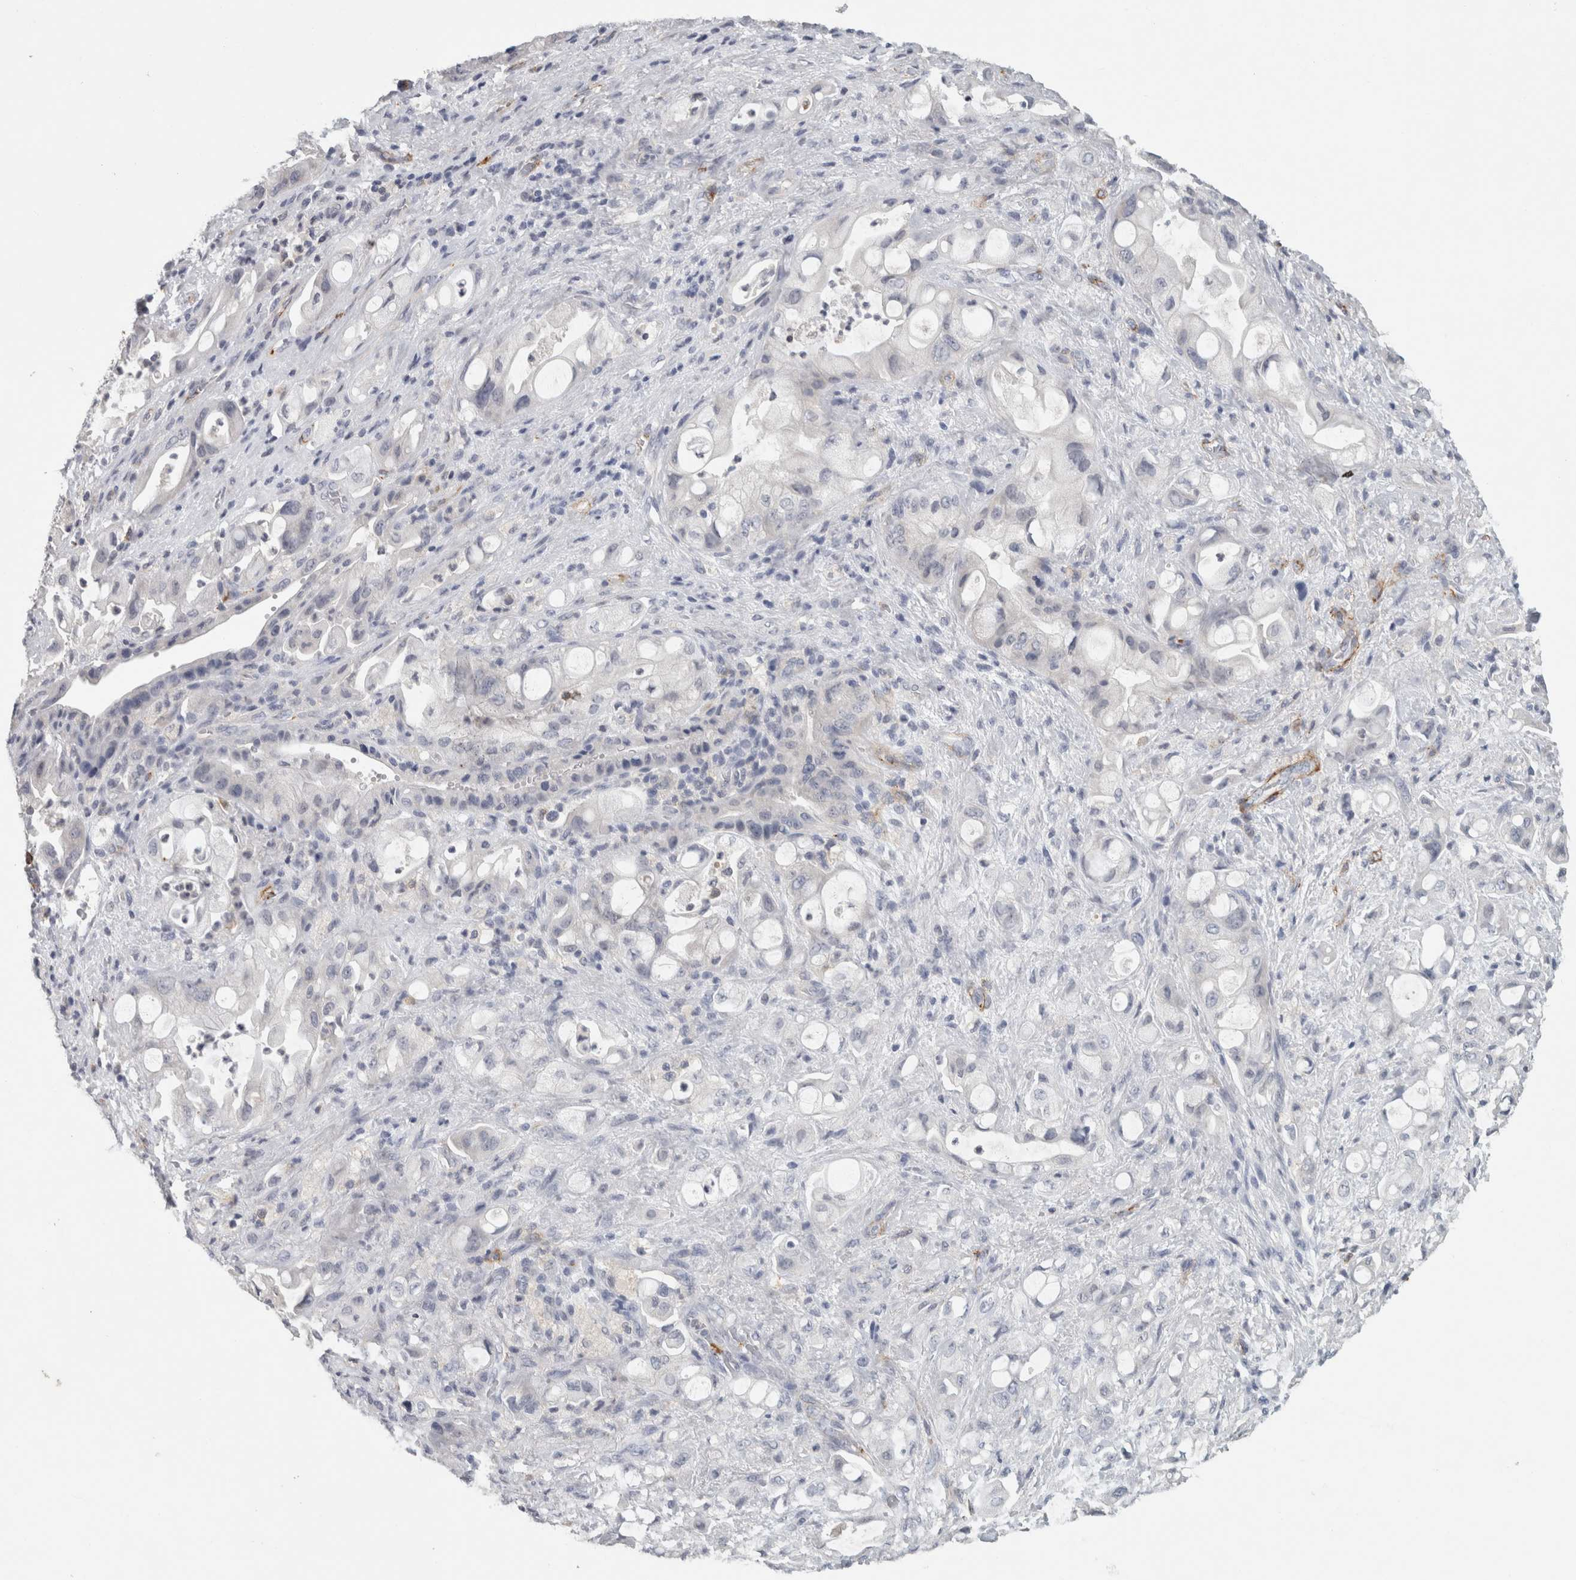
{"staining": {"intensity": "negative", "quantity": "none", "location": "none"}, "tissue": "pancreatic cancer", "cell_type": "Tumor cells", "image_type": "cancer", "snomed": [{"axis": "morphology", "description": "Adenocarcinoma, NOS"}, {"axis": "topography", "description": "Pancreas"}], "caption": "Immunohistochemistry (IHC) micrograph of pancreatic cancer stained for a protein (brown), which demonstrates no staining in tumor cells.", "gene": "CD36", "patient": {"sex": "male", "age": 79}}